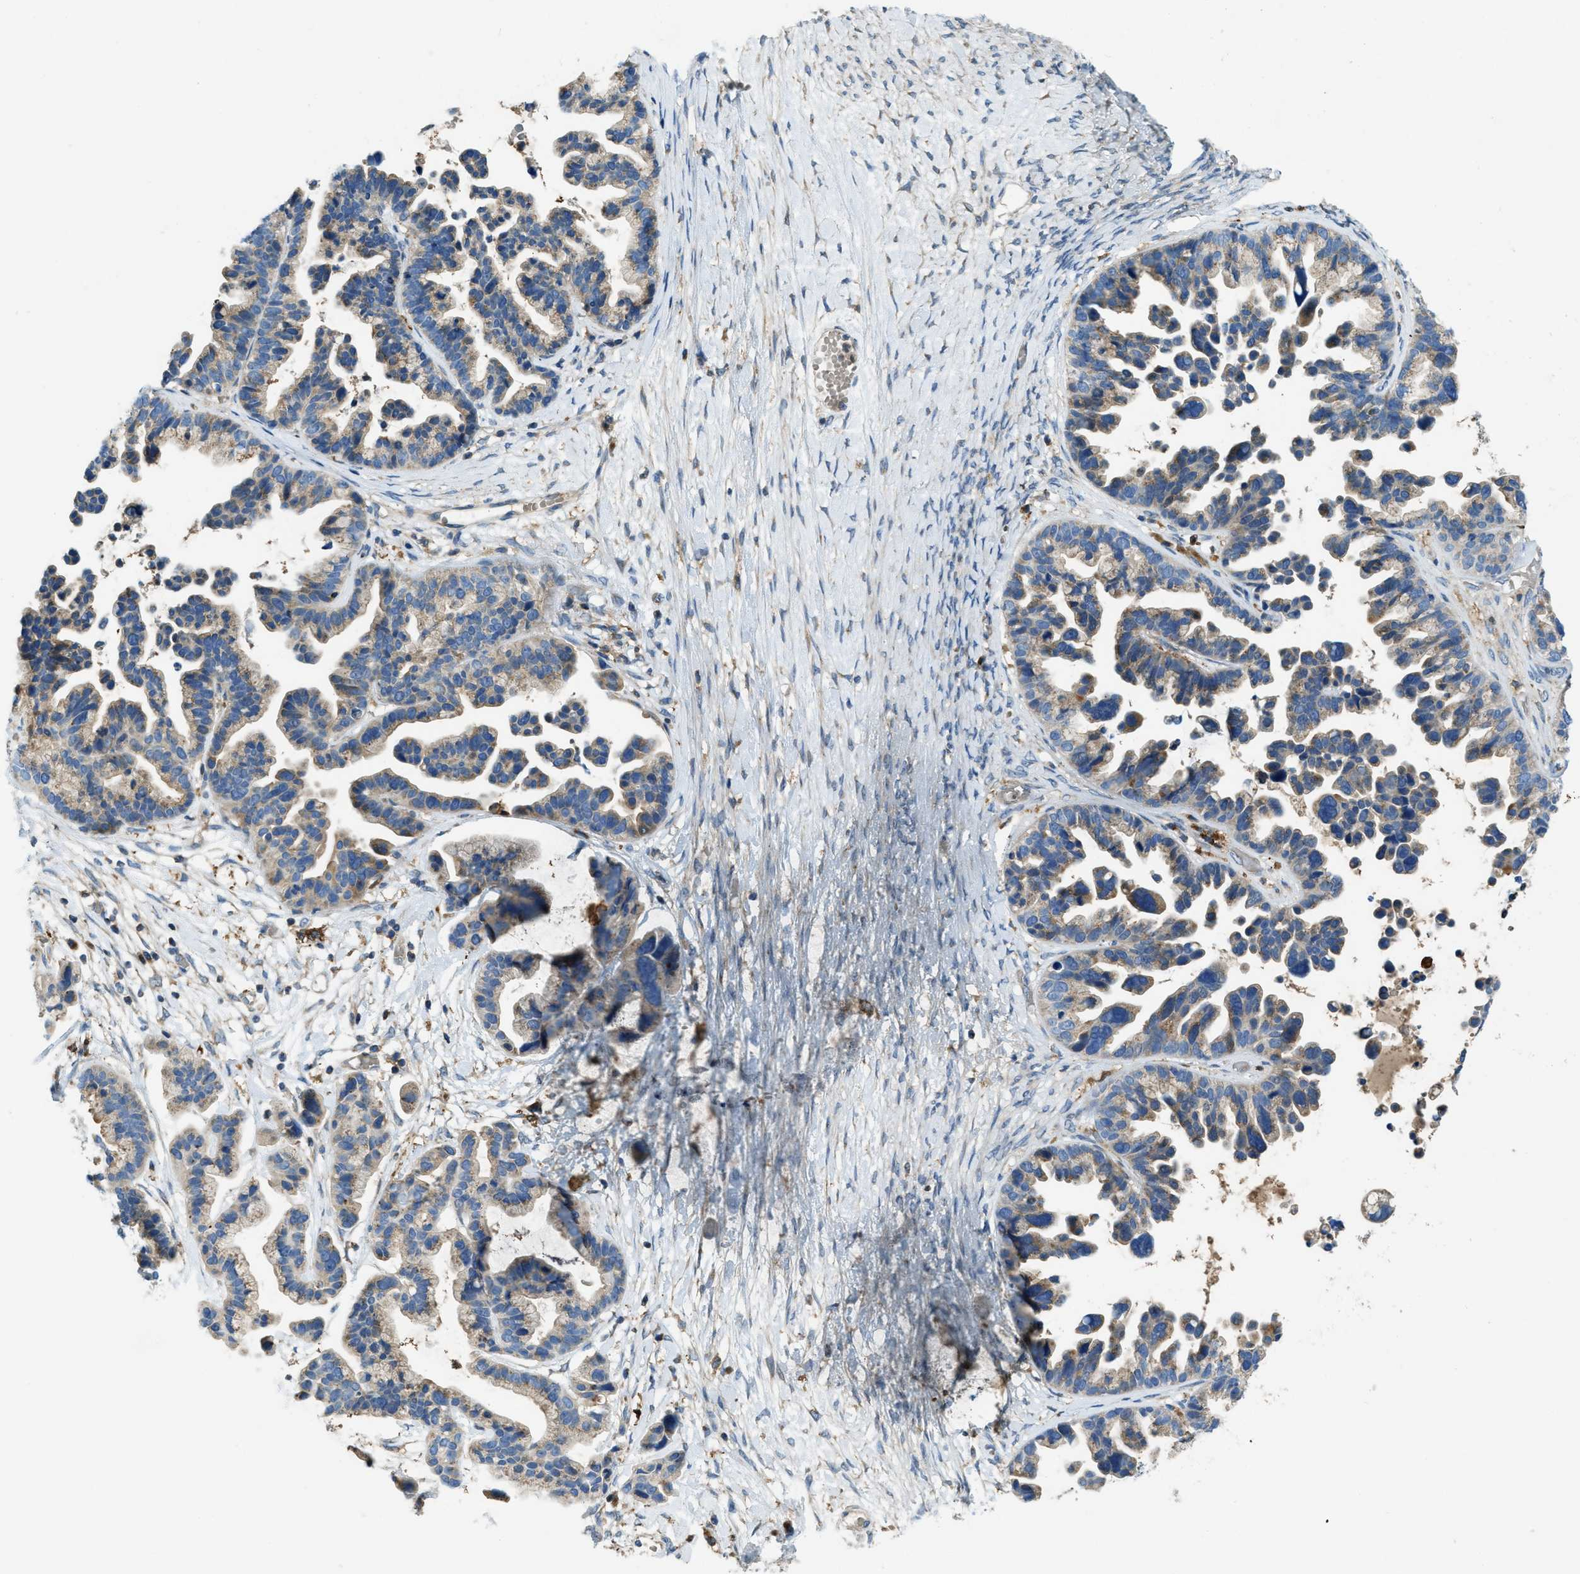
{"staining": {"intensity": "weak", "quantity": ">75%", "location": "cytoplasmic/membranous"}, "tissue": "ovarian cancer", "cell_type": "Tumor cells", "image_type": "cancer", "snomed": [{"axis": "morphology", "description": "Cystadenocarcinoma, serous, NOS"}, {"axis": "topography", "description": "Ovary"}], "caption": "This photomicrograph displays IHC staining of ovarian serous cystadenocarcinoma, with low weak cytoplasmic/membranous staining in about >75% of tumor cells.", "gene": "RFFL", "patient": {"sex": "female", "age": 56}}